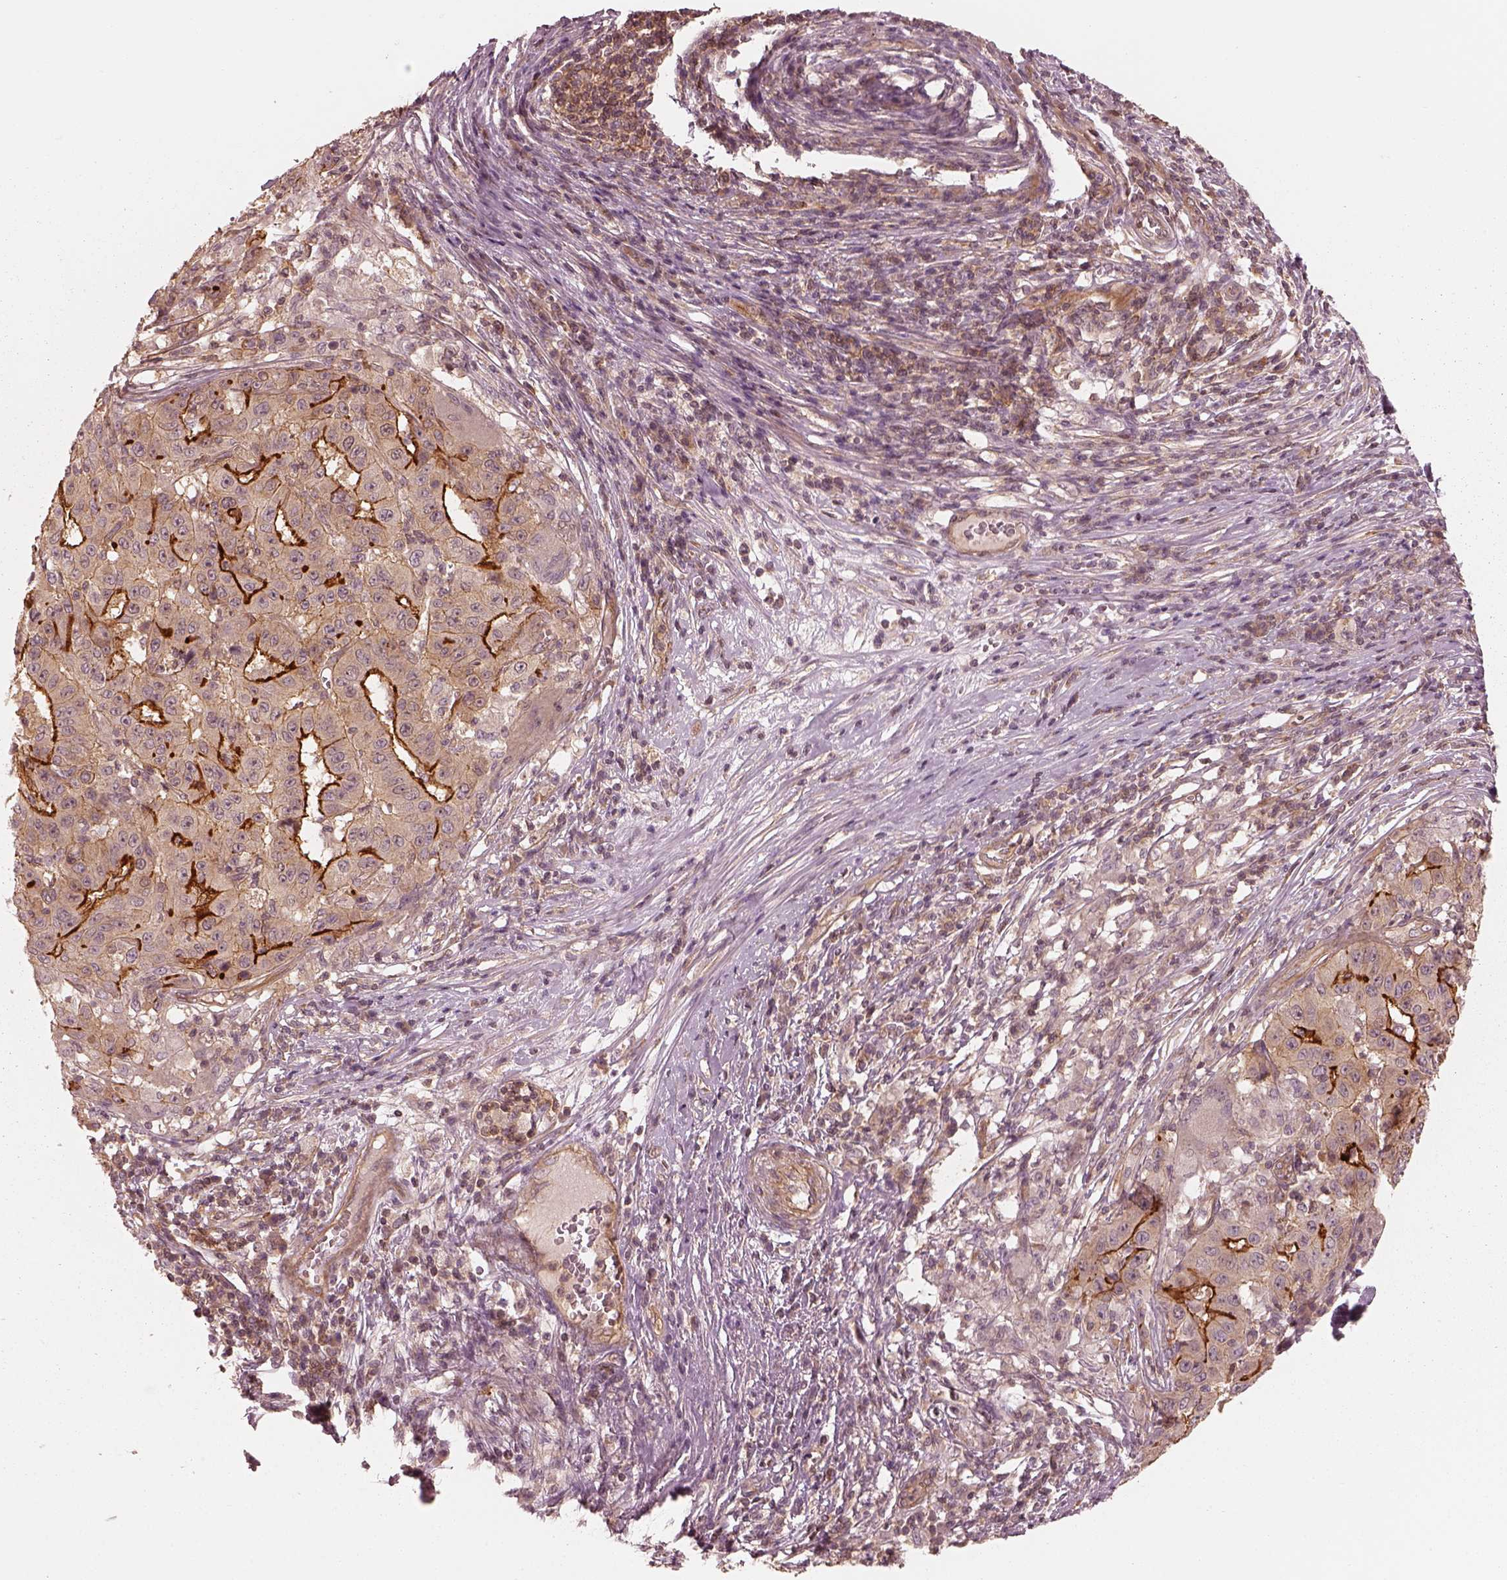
{"staining": {"intensity": "strong", "quantity": "25%-75%", "location": "cytoplasmic/membranous"}, "tissue": "pancreatic cancer", "cell_type": "Tumor cells", "image_type": "cancer", "snomed": [{"axis": "morphology", "description": "Adenocarcinoma, NOS"}, {"axis": "topography", "description": "Pancreas"}], "caption": "Tumor cells demonstrate high levels of strong cytoplasmic/membranous staining in about 25%-75% of cells in pancreatic adenocarcinoma. Immunohistochemistry stains the protein in brown and the nuclei are stained blue.", "gene": "FAM107B", "patient": {"sex": "male", "age": 63}}